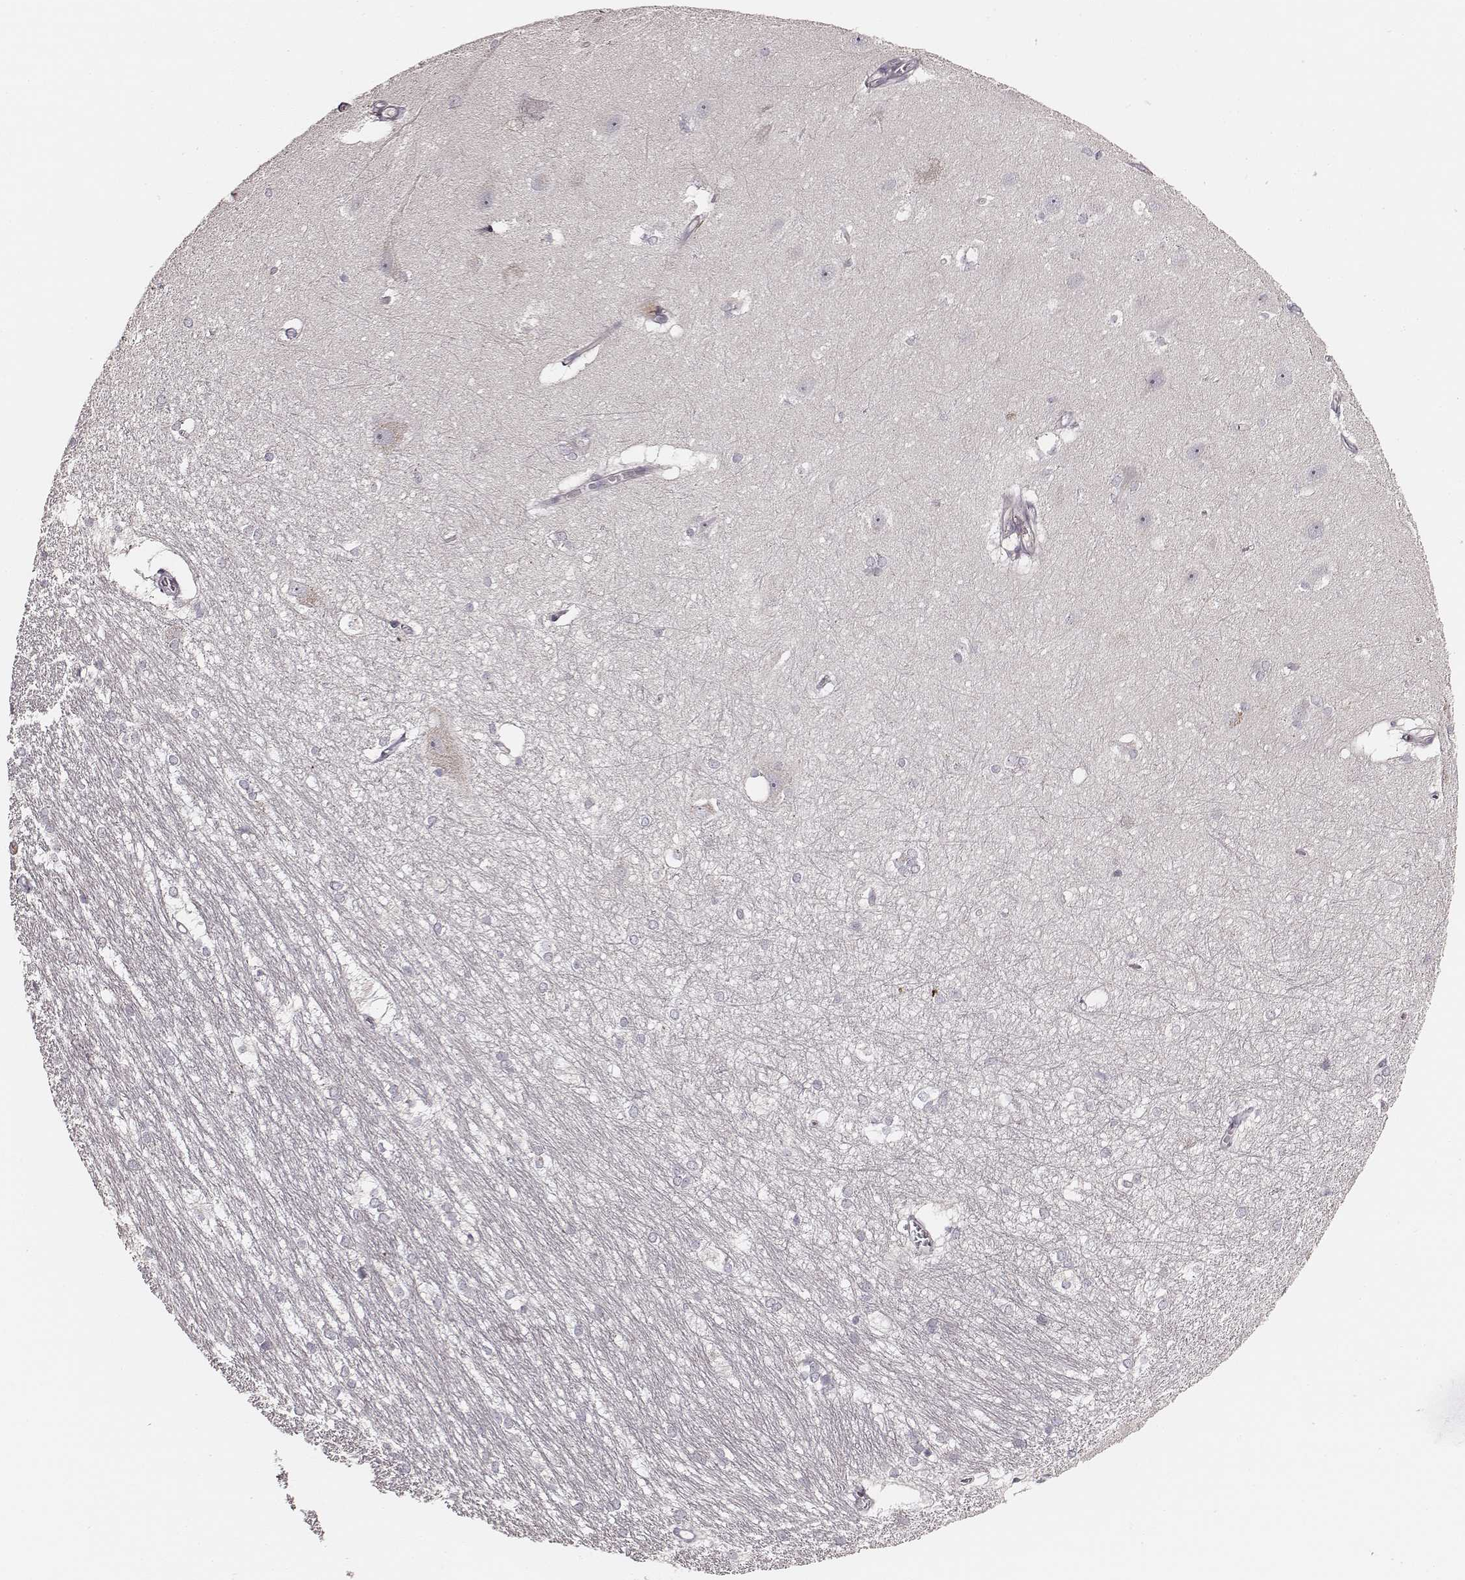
{"staining": {"intensity": "negative", "quantity": "none", "location": "none"}, "tissue": "hippocampus", "cell_type": "Glial cells", "image_type": "normal", "snomed": [{"axis": "morphology", "description": "Normal tissue, NOS"}, {"axis": "topography", "description": "Cerebral cortex"}, {"axis": "topography", "description": "Hippocampus"}], "caption": "Immunohistochemistry of unremarkable human hippocampus reveals no staining in glial cells.", "gene": "ABCA7", "patient": {"sex": "female", "age": 19}}